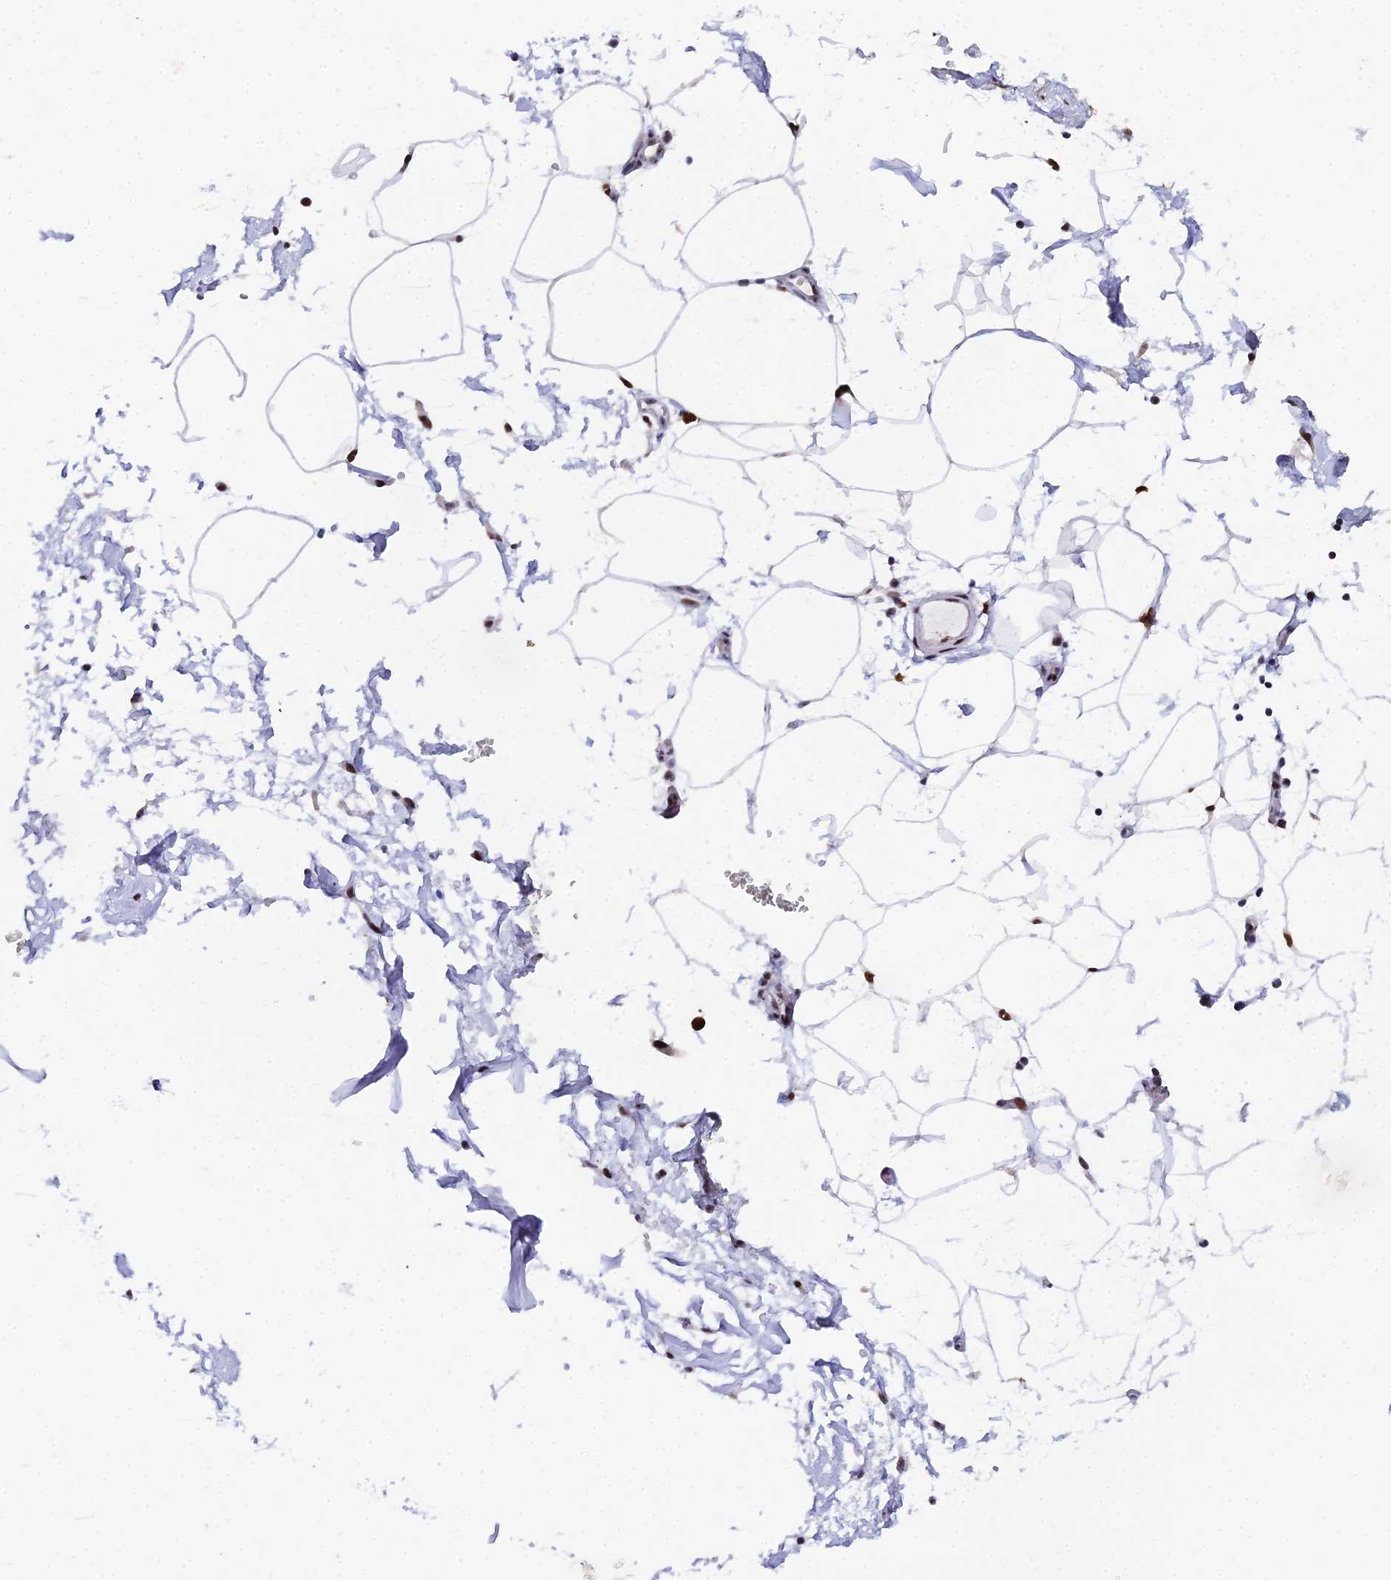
{"staining": {"intensity": "moderate", "quantity": ">75%", "location": "nuclear"}, "tissue": "adipose tissue", "cell_type": "Adipocytes", "image_type": "normal", "snomed": [{"axis": "morphology", "description": "Normal tissue, NOS"}, {"axis": "topography", "description": "Soft tissue"}, {"axis": "topography", "description": "Adipose tissue"}, {"axis": "topography", "description": "Vascular tissue"}, {"axis": "topography", "description": "Peripheral nerve tissue"}], "caption": "Protein staining exhibits moderate nuclear staining in about >75% of adipocytes in benign adipose tissue. (DAB IHC, brown staining for protein, blue staining for nuclei).", "gene": "TIFA", "patient": {"sex": "male", "age": 74}}